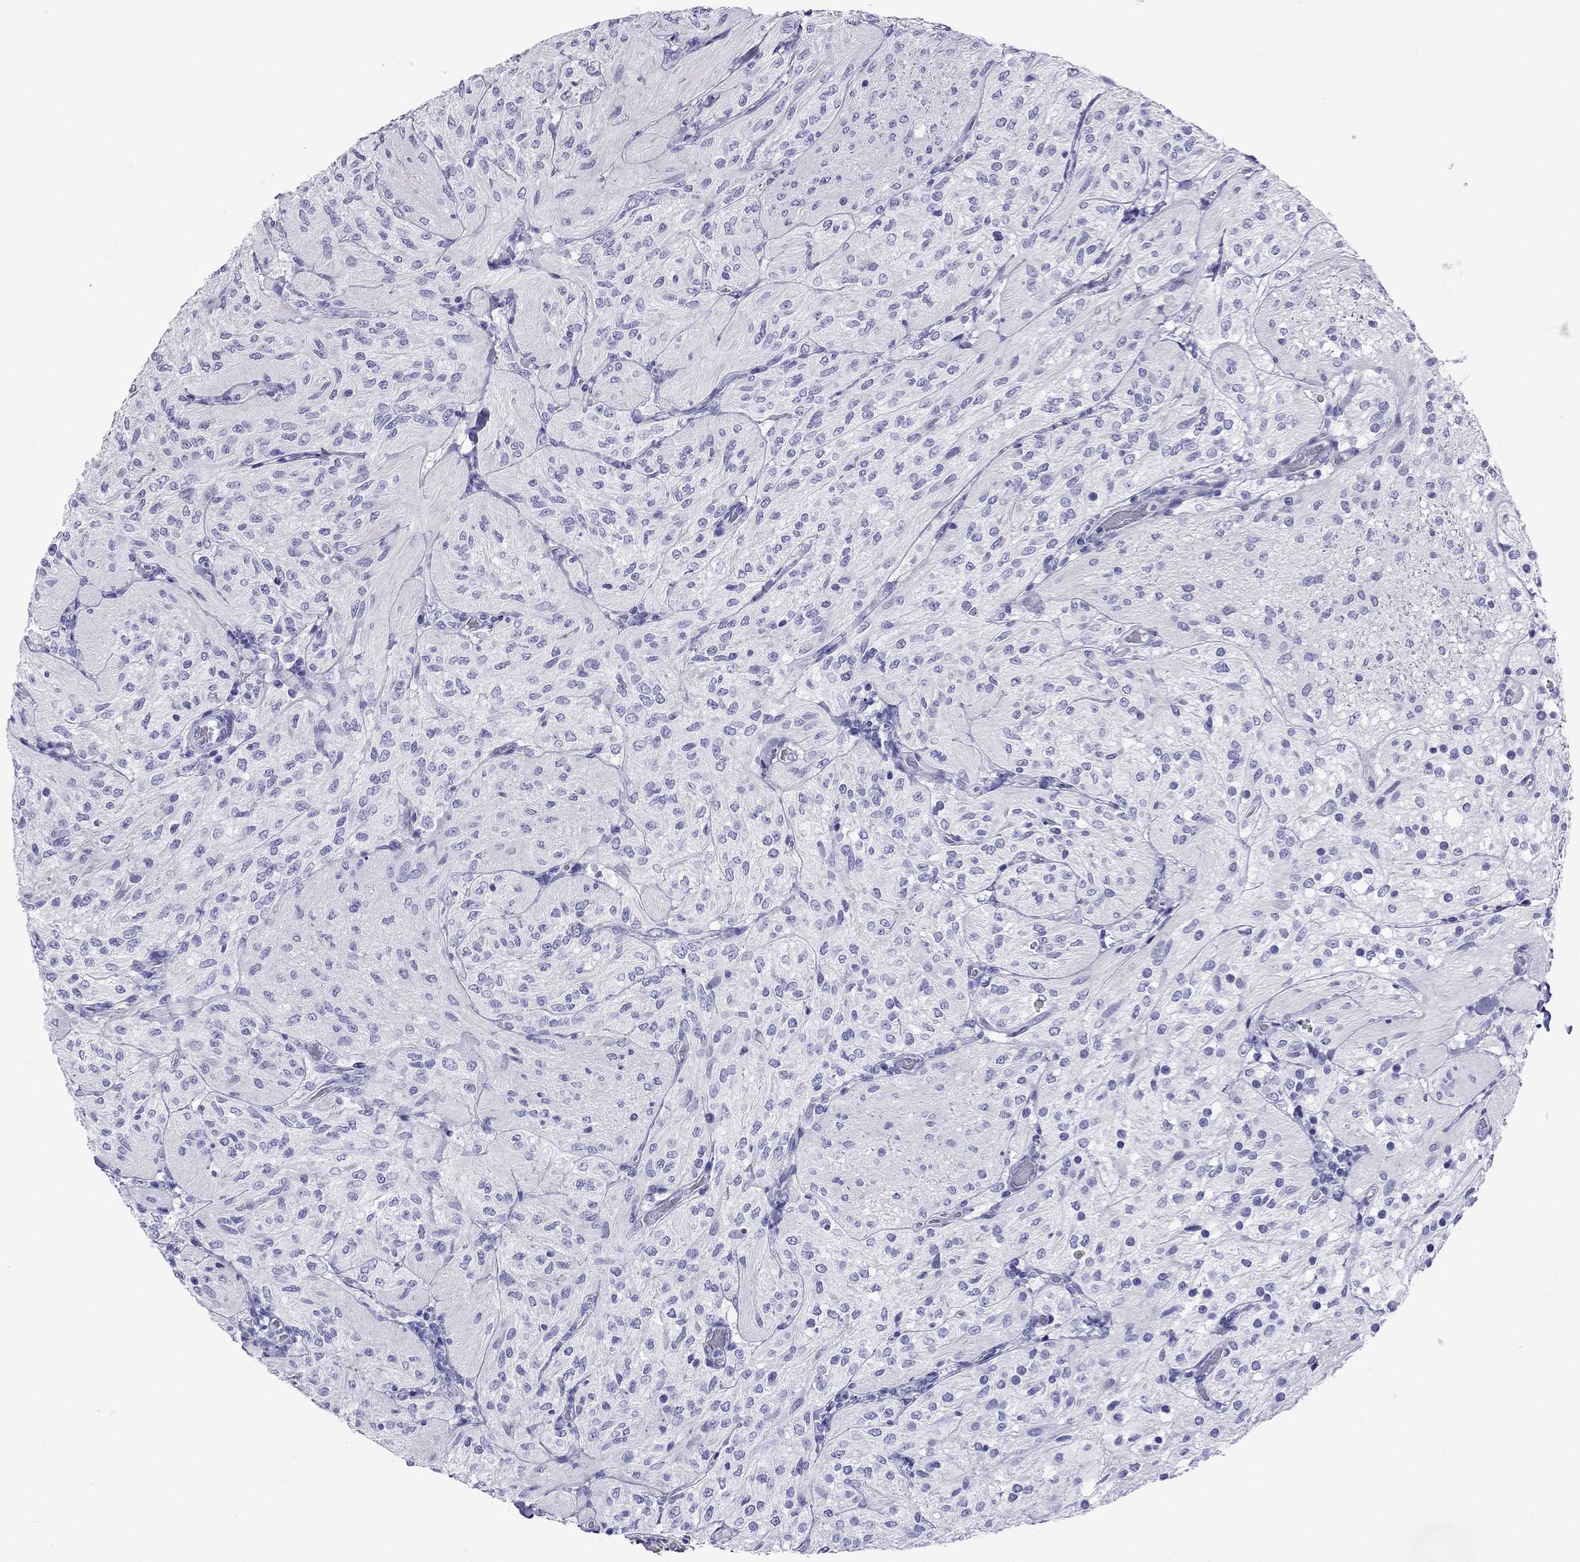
{"staining": {"intensity": "negative", "quantity": "none", "location": "none"}, "tissue": "glioma", "cell_type": "Tumor cells", "image_type": "cancer", "snomed": [{"axis": "morphology", "description": "Glioma, malignant, Low grade"}, {"axis": "topography", "description": "Brain"}], "caption": "An IHC micrograph of glioma is shown. There is no staining in tumor cells of glioma.", "gene": "ARR3", "patient": {"sex": "male", "age": 3}}